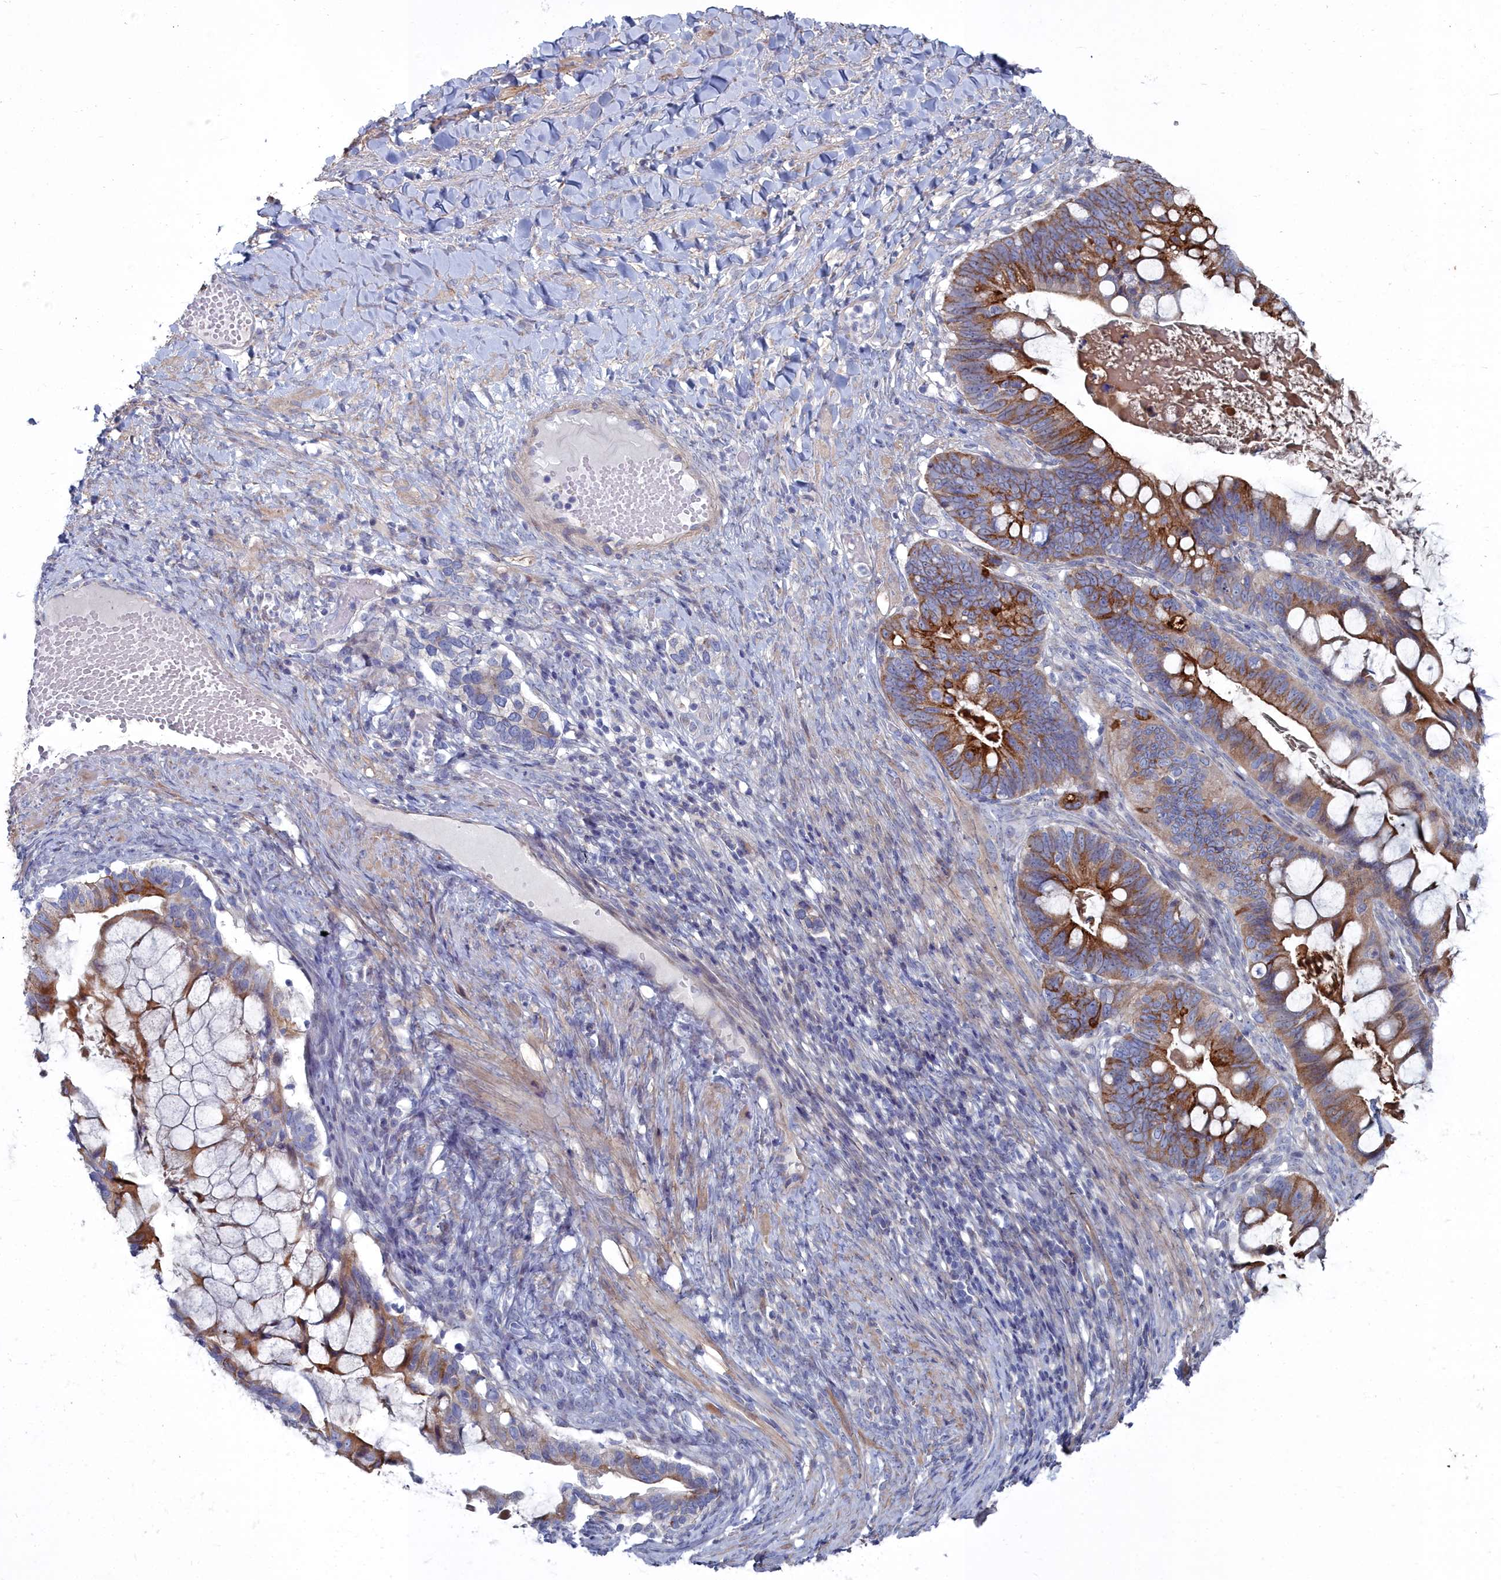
{"staining": {"intensity": "strong", "quantity": ">75%", "location": "cytoplasmic/membranous"}, "tissue": "ovarian cancer", "cell_type": "Tumor cells", "image_type": "cancer", "snomed": [{"axis": "morphology", "description": "Cystadenocarcinoma, mucinous, NOS"}, {"axis": "topography", "description": "Ovary"}], "caption": "A brown stain highlights strong cytoplasmic/membranous positivity of a protein in human ovarian cancer (mucinous cystadenocarcinoma) tumor cells.", "gene": "SHISAL2A", "patient": {"sex": "female", "age": 61}}